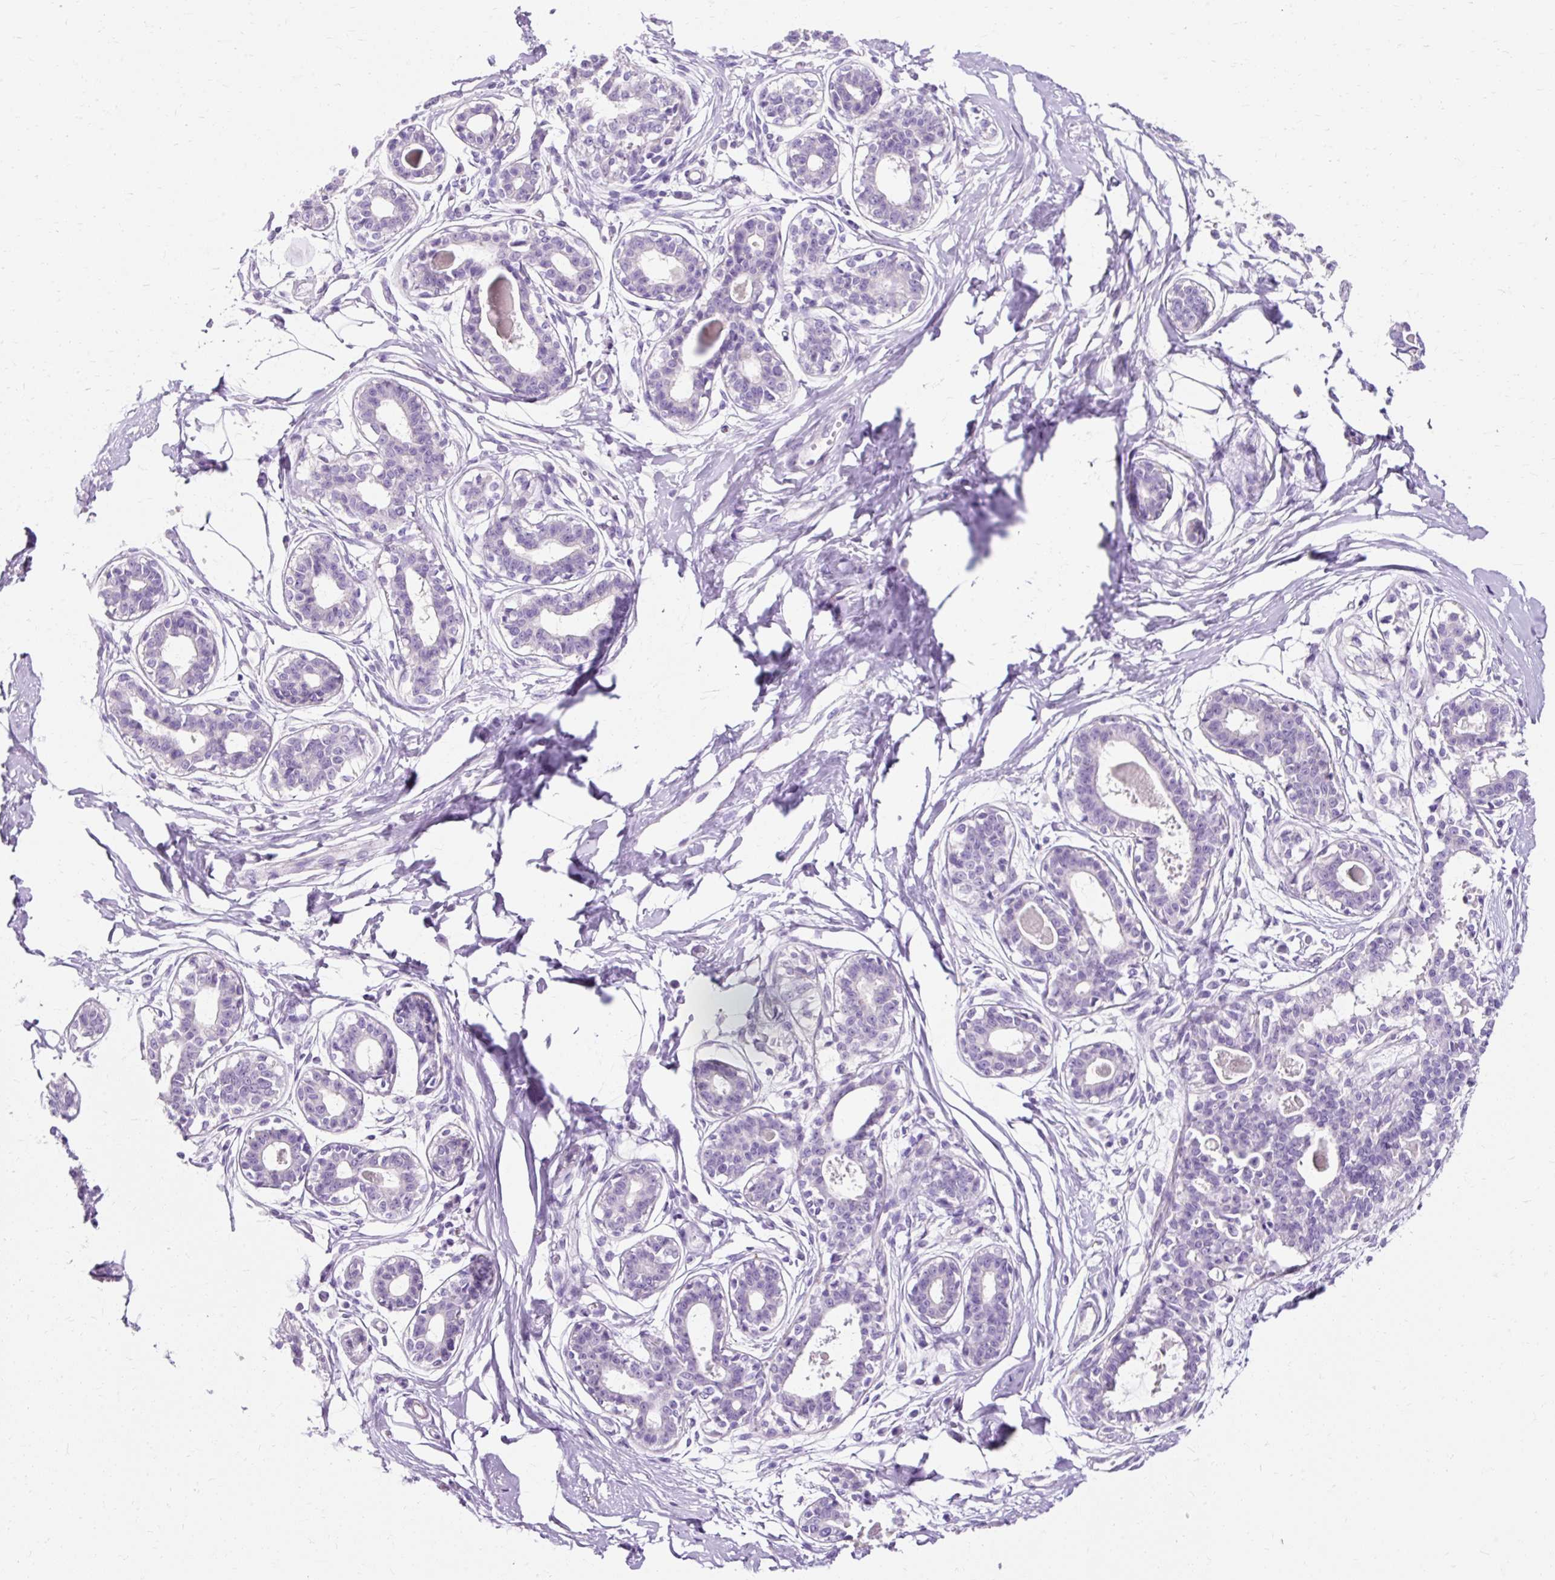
{"staining": {"intensity": "negative", "quantity": "none", "location": "none"}, "tissue": "breast", "cell_type": "Adipocytes", "image_type": "normal", "snomed": [{"axis": "morphology", "description": "Normal tissue, NOS"}, {"axis": "topography", "description": "Breast"}], "caption": "An immunohistochemistry (IHC) photomicrograph of benign breast is shown. There is no staining in adipocytes of breast. (DAB immunohistochemistry (IHC), high magnification).", "gene": "CLDN25", "patient": {"sex": "female", "age": 45}}